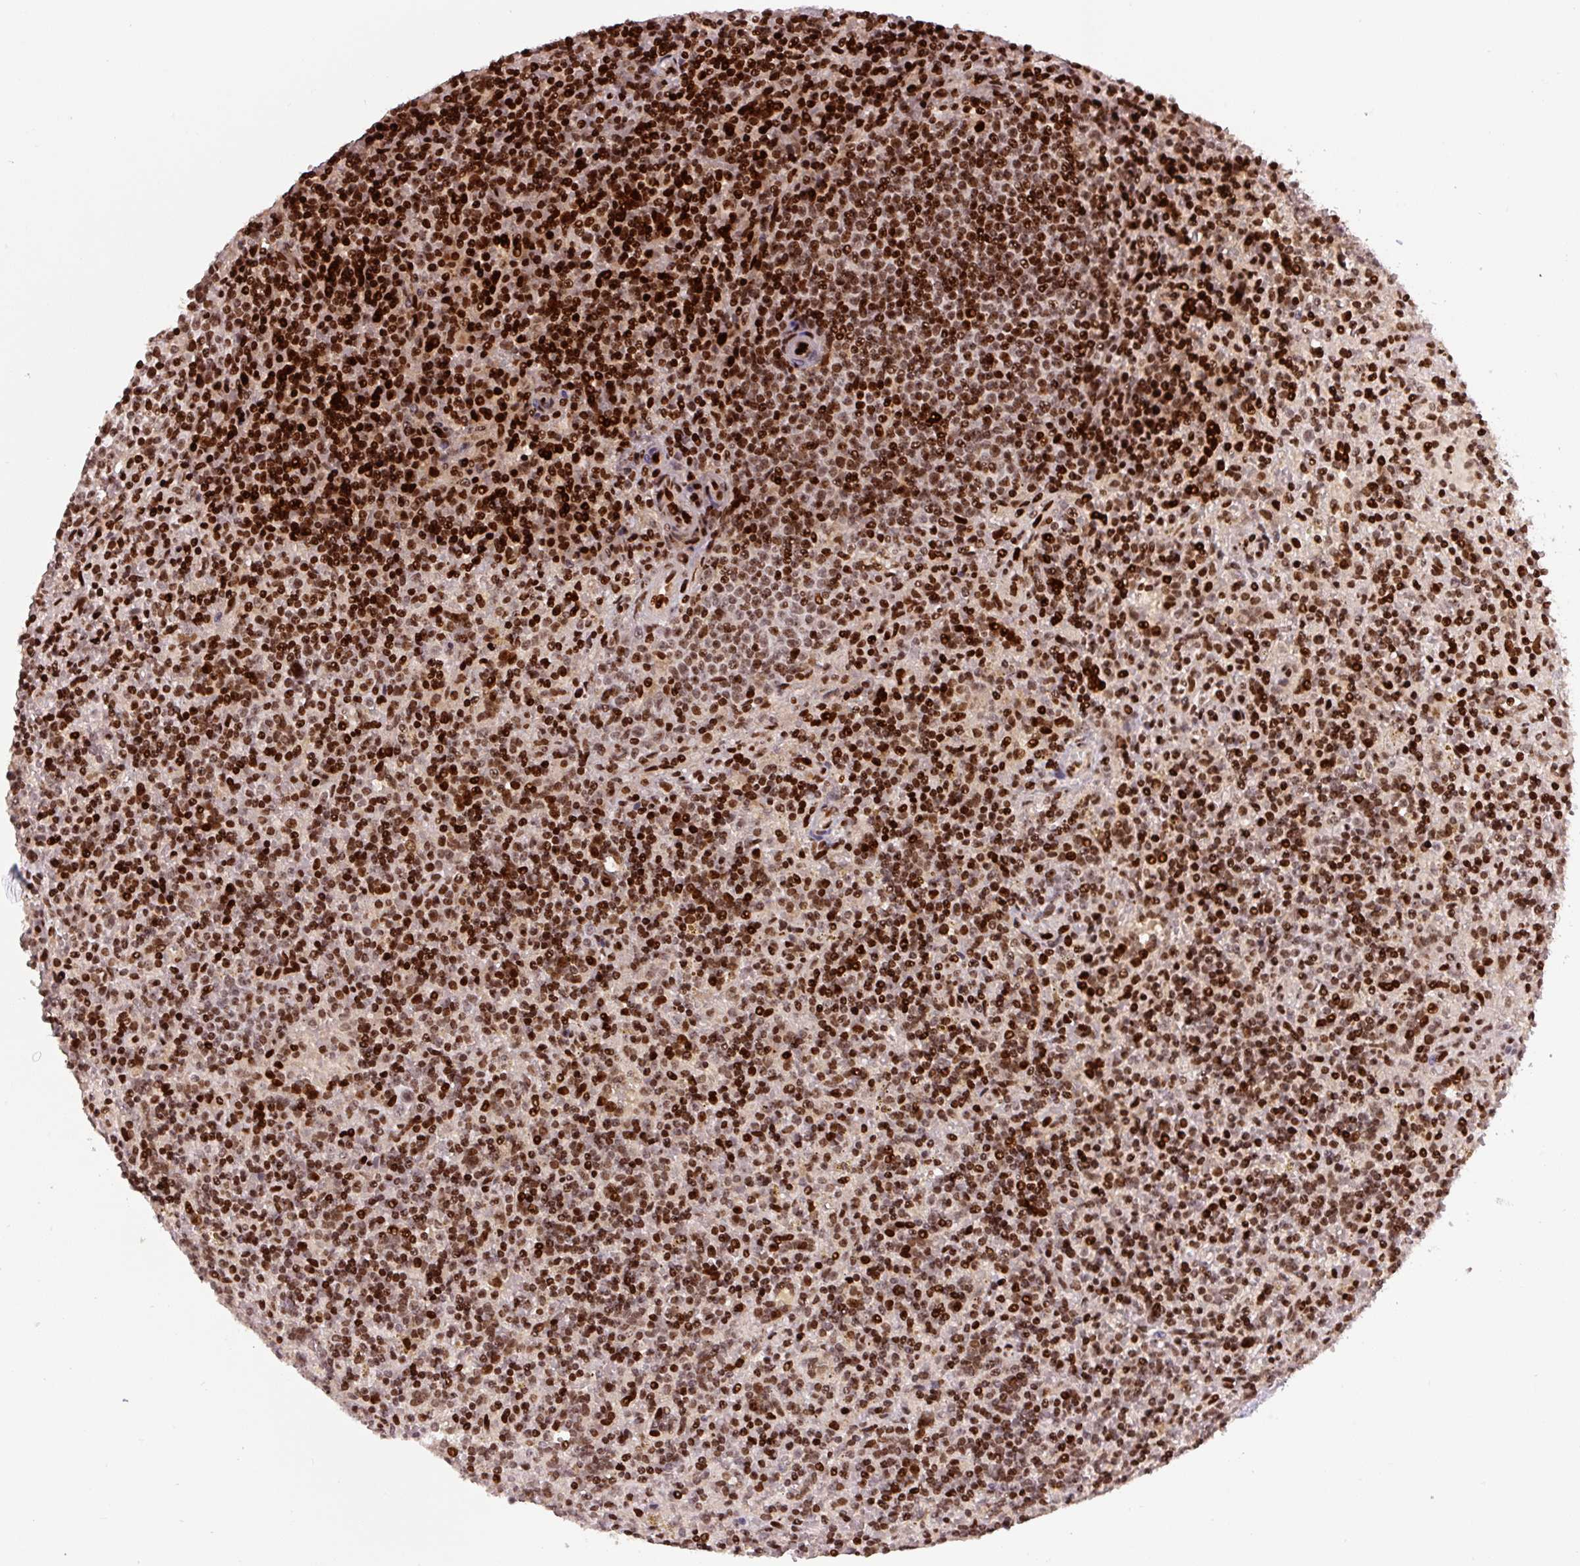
{"staining": {"intensity": "strong", "quantity": ">75%", "location": "nuclear"}, "tissue": "lymphoma", "cell_type": "Tumor cells", "image_type": "cancer", "snomed": [{"axis": "morphology", "description": "Malignant lymphoma, non-Hodgkin's type, Low grade"}, {"axis": "topography", "description": "Spleen"}], "caption": "The immunohistochemical stain highlights strong nuclear expression in tumor cells of malignant lymphoma, non-Hodgkin's type (low-grade) tissue.", "gene": "PYDC2", "patient": {"sex": "male", "age": 67}}